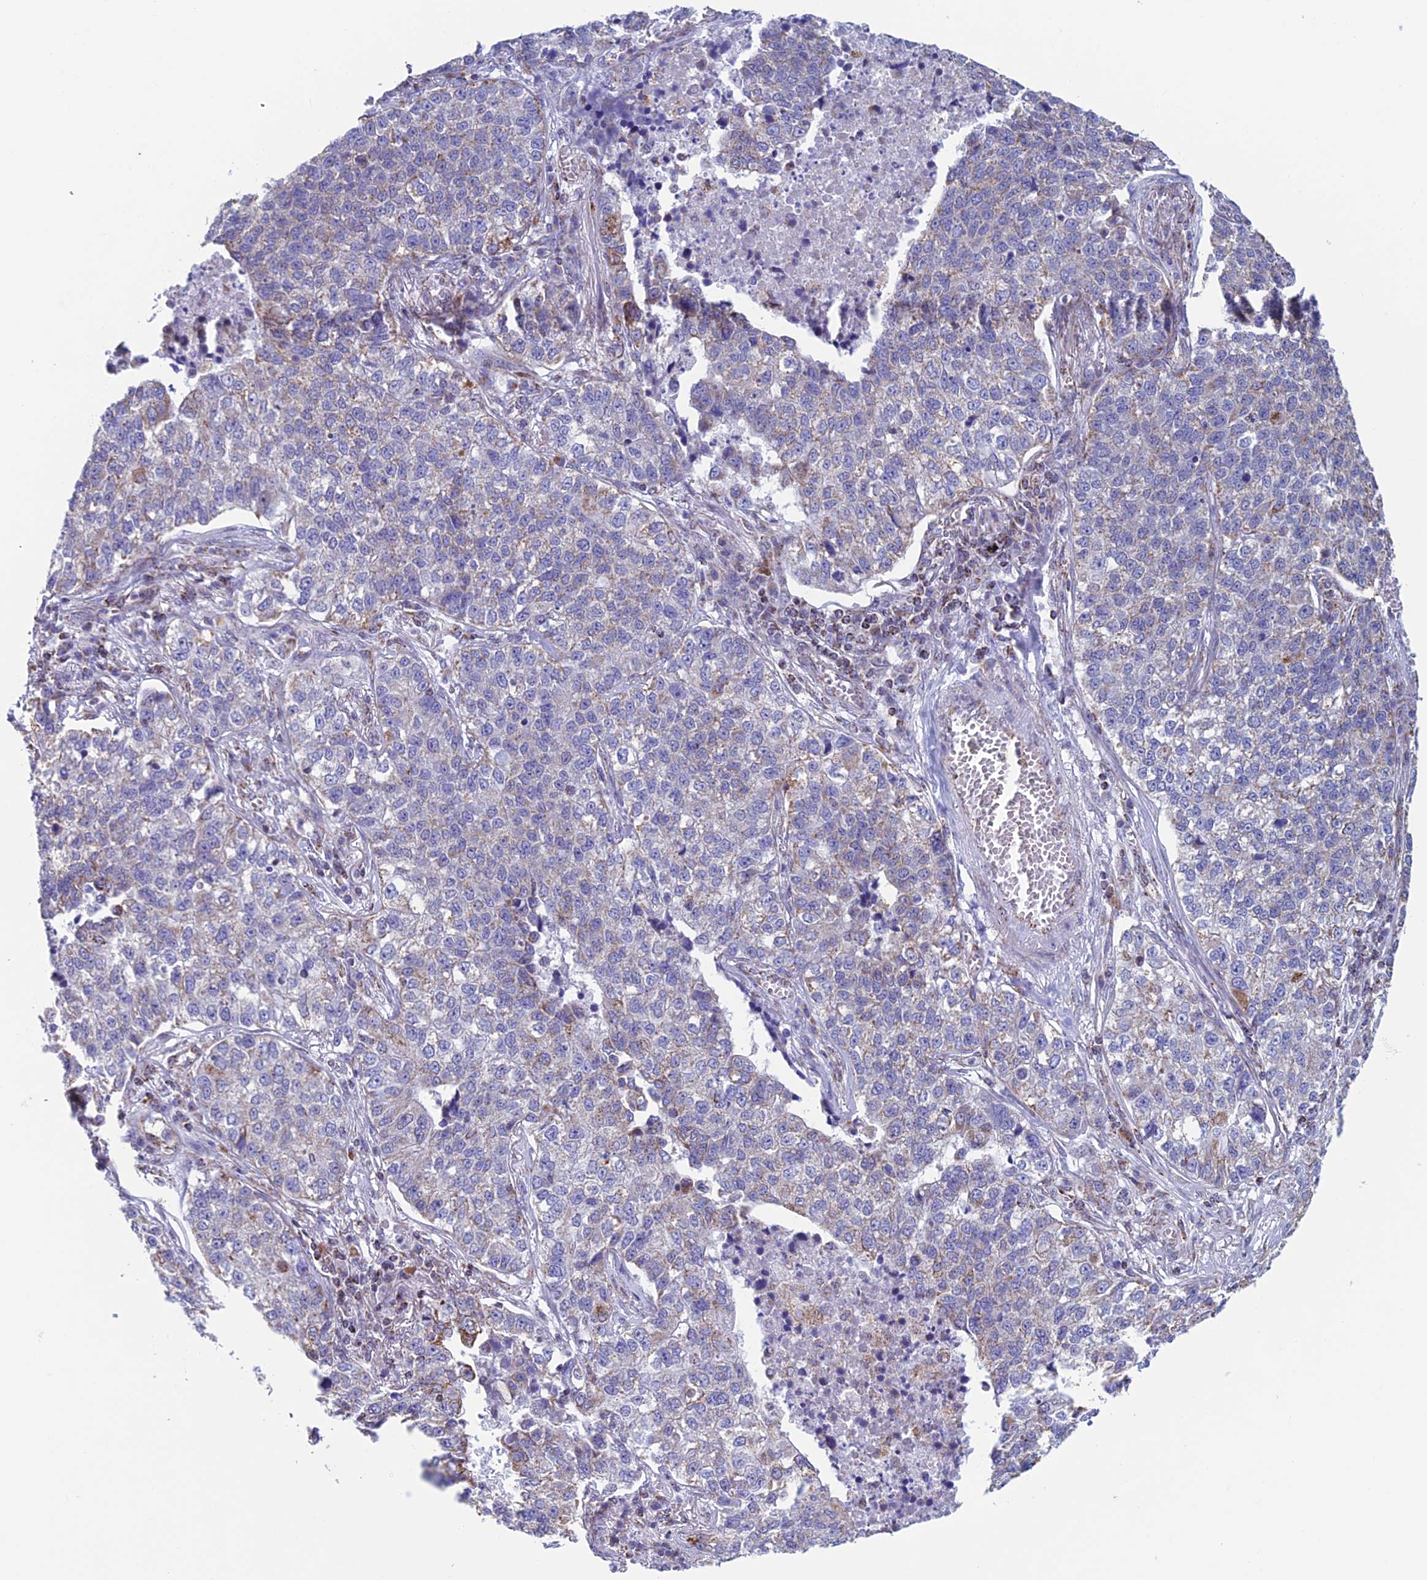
{"staining": {"intensity": "moderate", "quantity": "<25%", "location": "cytoplasmic/membranous"}, "tissue": "lung cancer", "cell_type": "Tumor cells", "image_type": "cancer", "snomed": [{"axis": "morphology", "description": "Adenocarcinoma, NOS"}, {"axis": "topography", "description": "Lung"}], "caption": "Immunohistochemical staining of human lung adenocarcinoma demonstrates low levels of moderate cytoplasmic/membranous positivity in approximately <25% of tumor cells.", "gene": "ZNG1B", "patient": {"sex": "male", "age": 49}}